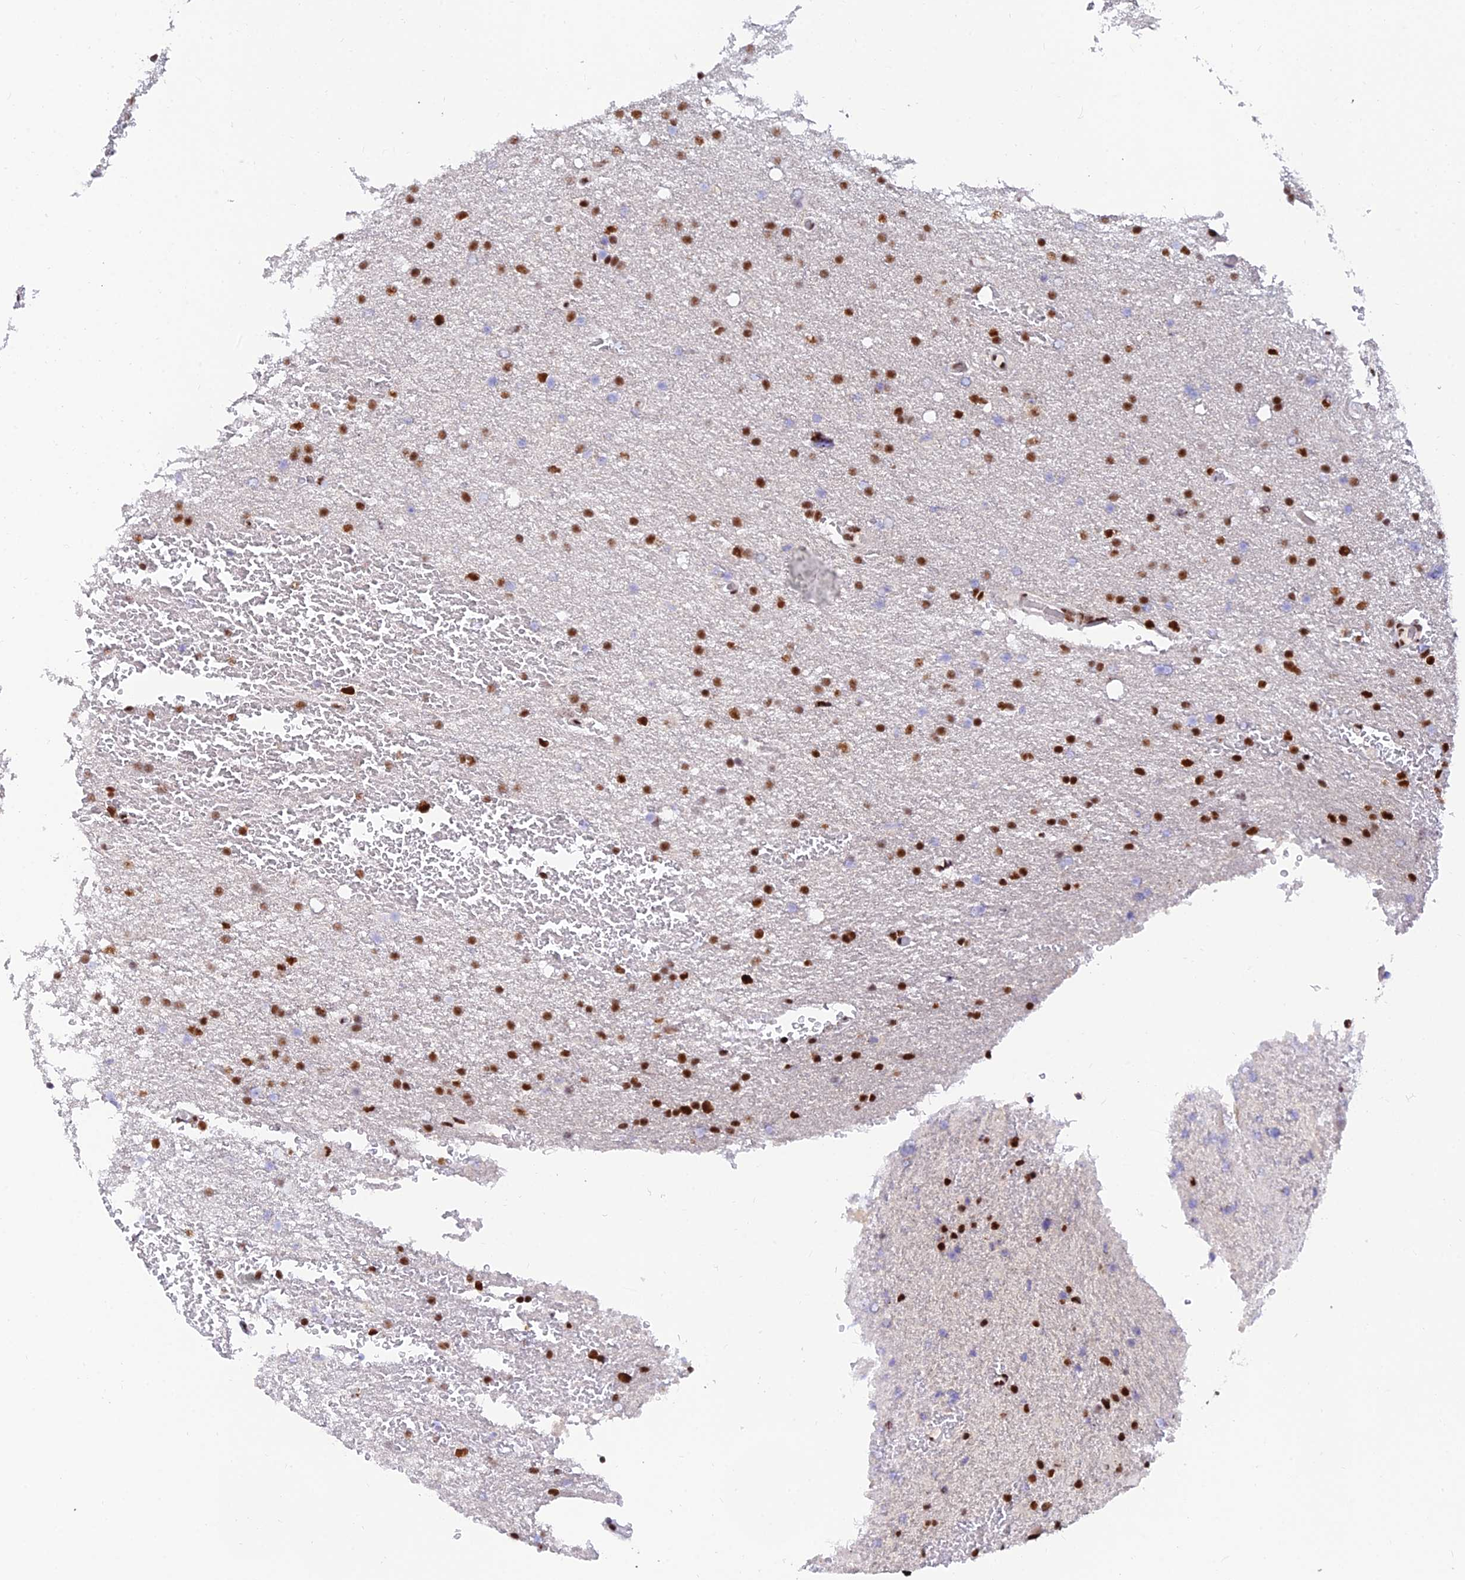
{"staining": {"intensity": "strong", "quantity": "25%-75%", "location": "nuclear"}, "tissue": "glioma", "cell_type": "Tumor cells", "image_type": "cancer", "snomed": [{"axis": "morphology", "description": "Glioma, malignant, High grade"}, {"axis": "topography", "description": "Cerebral cortex"}], "caption": "The micrograph demonstrates immunohistochemical staining of glioma. There is strong nuclear expression is appreciated in about 25%-75% of tumor cells.", "gene": "USP22", "patient": {"sex": "female", "age": 36}}